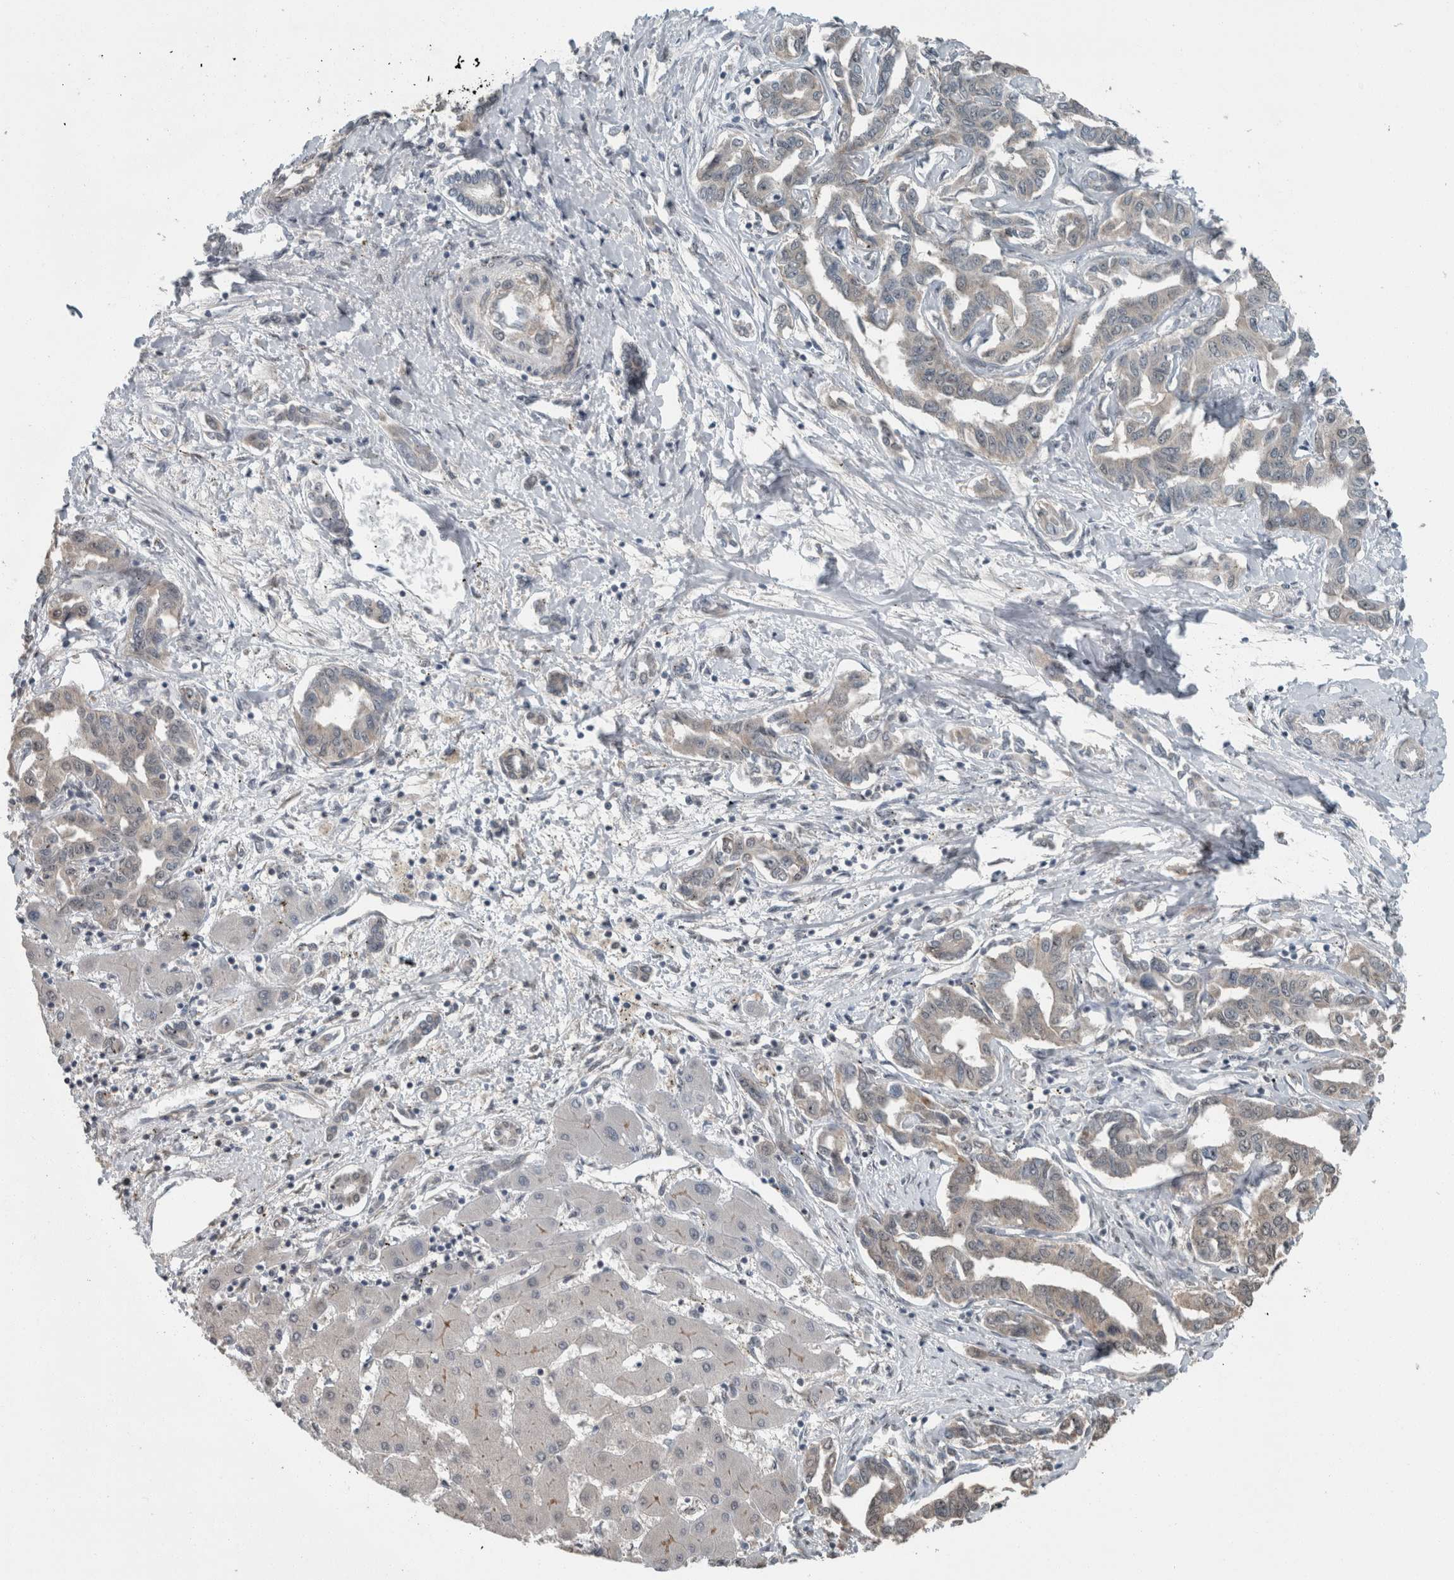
{"staining": {"intensity": "negative", "quantity": "none", "location": "none"}, "tissue": "liver cancer", "cell_type": "Tumor cells", "image_type": "cancer", "snomed": [{"axis": "morphology", "description": "Cholangiocarcinoma"}, {"axis": "topography", "description": "Liver"}], "caption": "DAB immunohistochemical staining of human liver cancer (cholangiocarcinoma) shows no significant positivity in tumor cells. (Stains: DAB (3,3'-diaminobenzidine) IHC with hematoxylin counter stain, Microscopy: brightfield microscopy at high magnification).", "gene": "MYO1E", "patient": {"sex": "male", "age": 59}}